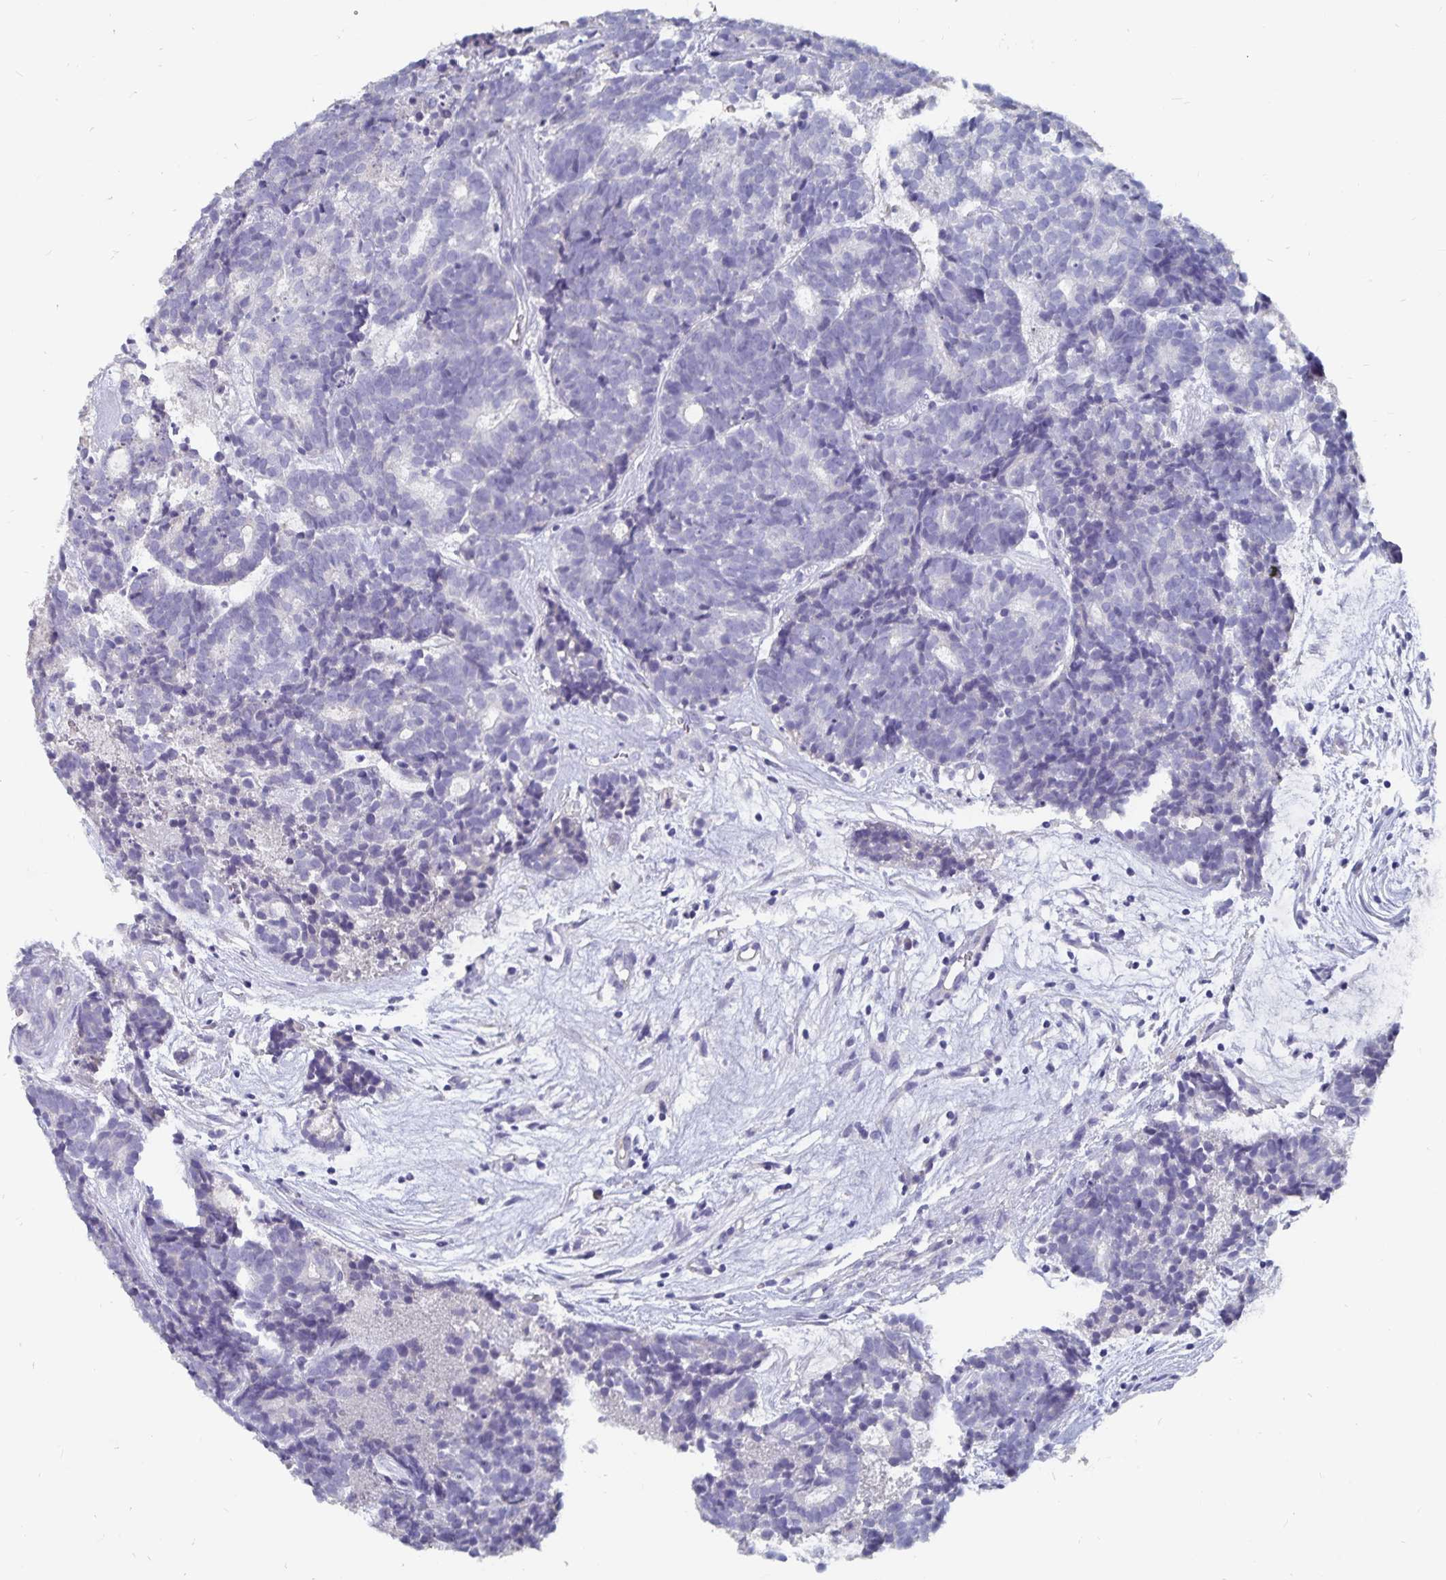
{"staining": {"intensity": "negative", "quantity": "none", "location": "none"}, "tissue": "head and neck cancer", "cell_type": "Tumor cells", "image_type": "cancer", "snomed": [{"axis": "morphology", "description": "Adenocarcinoma, NOS"}, {"axis": "topography", "description": "Head-Neck"}], "caption": "The histopathology image demonstrates no significant staining in tumor cells of head and neck cancer (adenocarcinoma).", "gene": "CFAP69", "patient": {"sex": "female", "age": 81}}